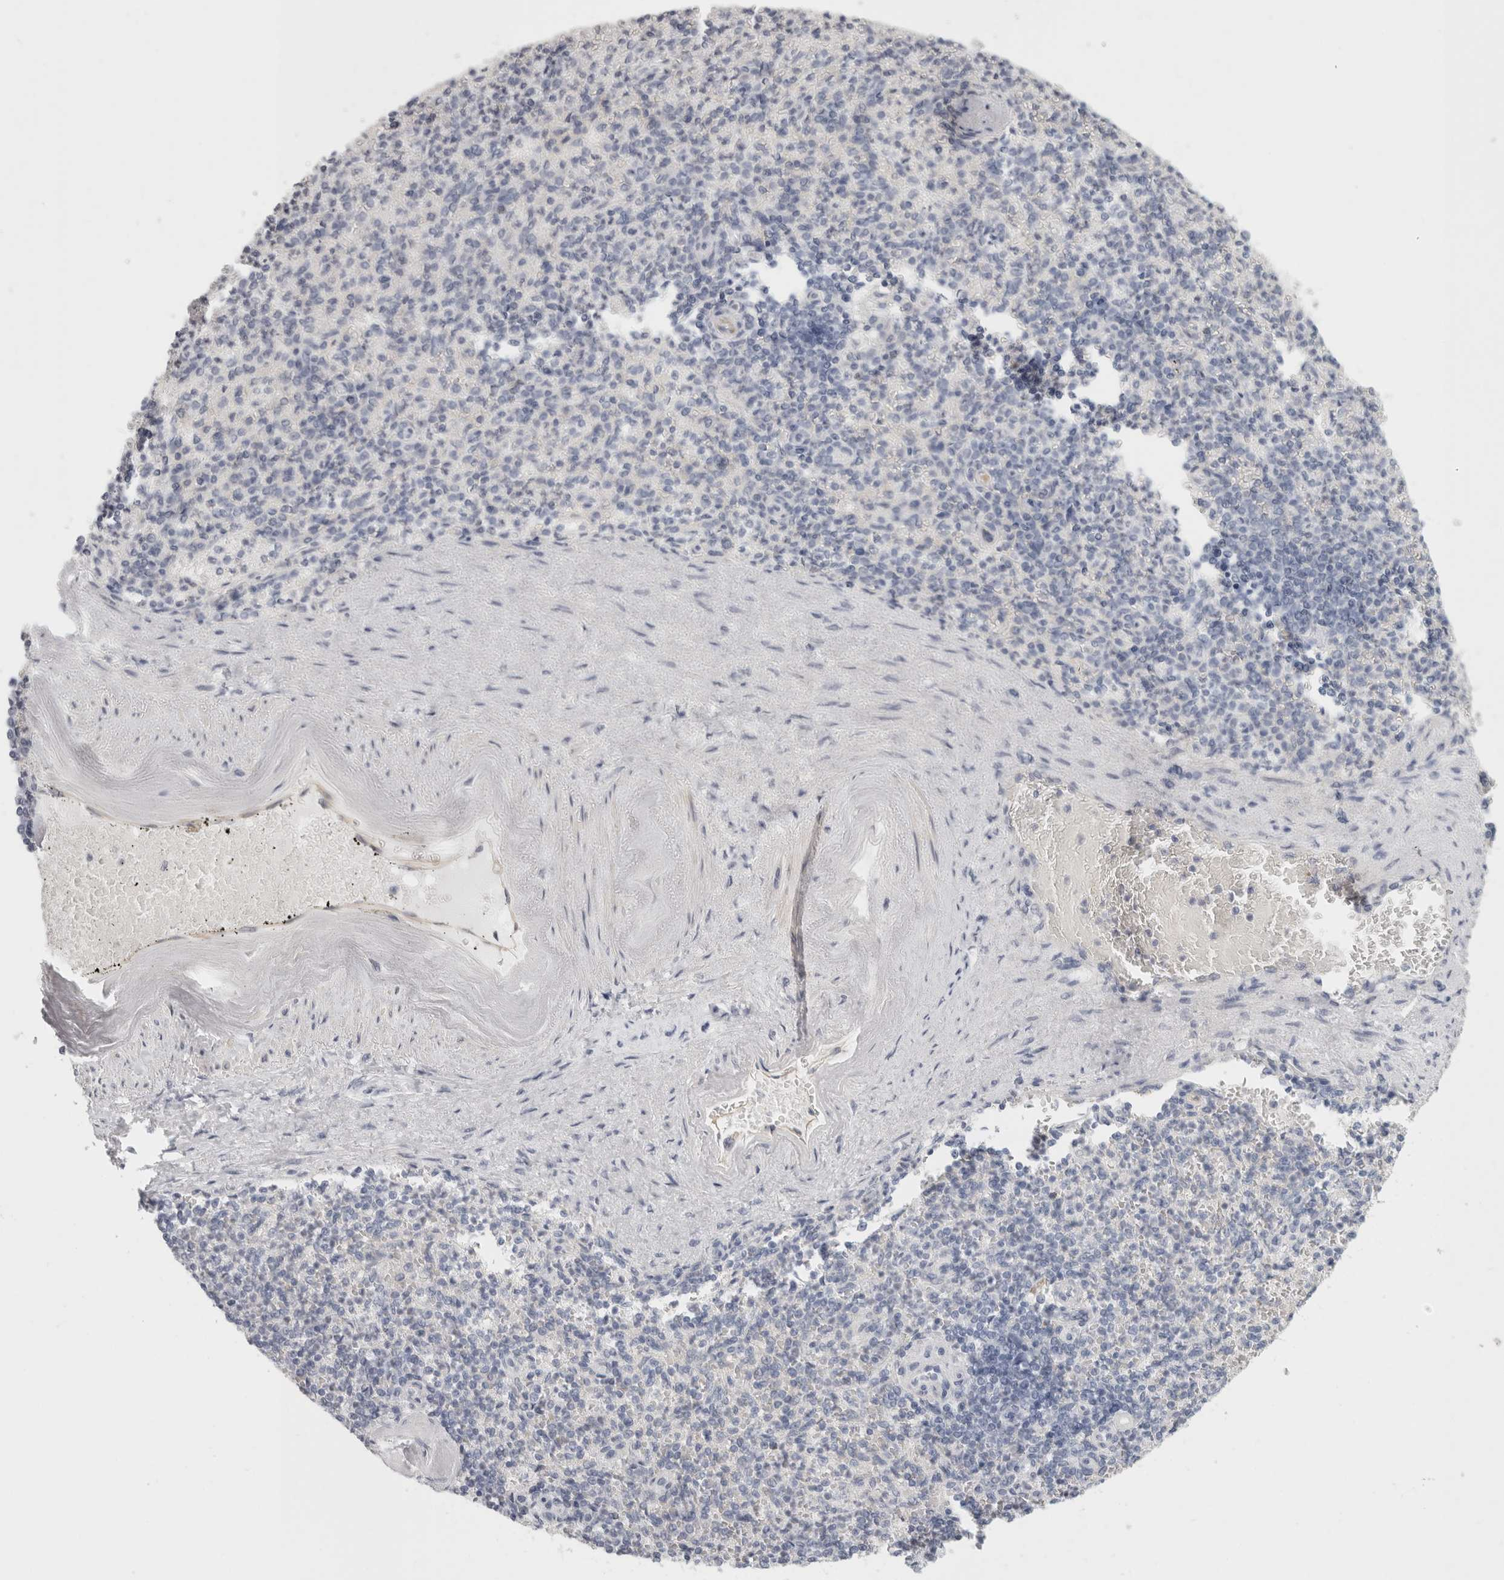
{"staining": {"intensity": "negative", "quantity": "none", "location": "none"}, "tissue": "spleen", "cell_type": "Cells in red pulp", "image_type": "normal", "snomed": [{"axis": "morphology", "description": "Normal tissue, NOS"}, {"axis": "topography", "description": "Spleen"}], "caption": "Cells in red pulp show no significant protein expression in normal spleen. (DAB IHC with hematoxylin counter stain).", "gene": "FBLIM1", "patient": {"sex": "female", "age": 74}}